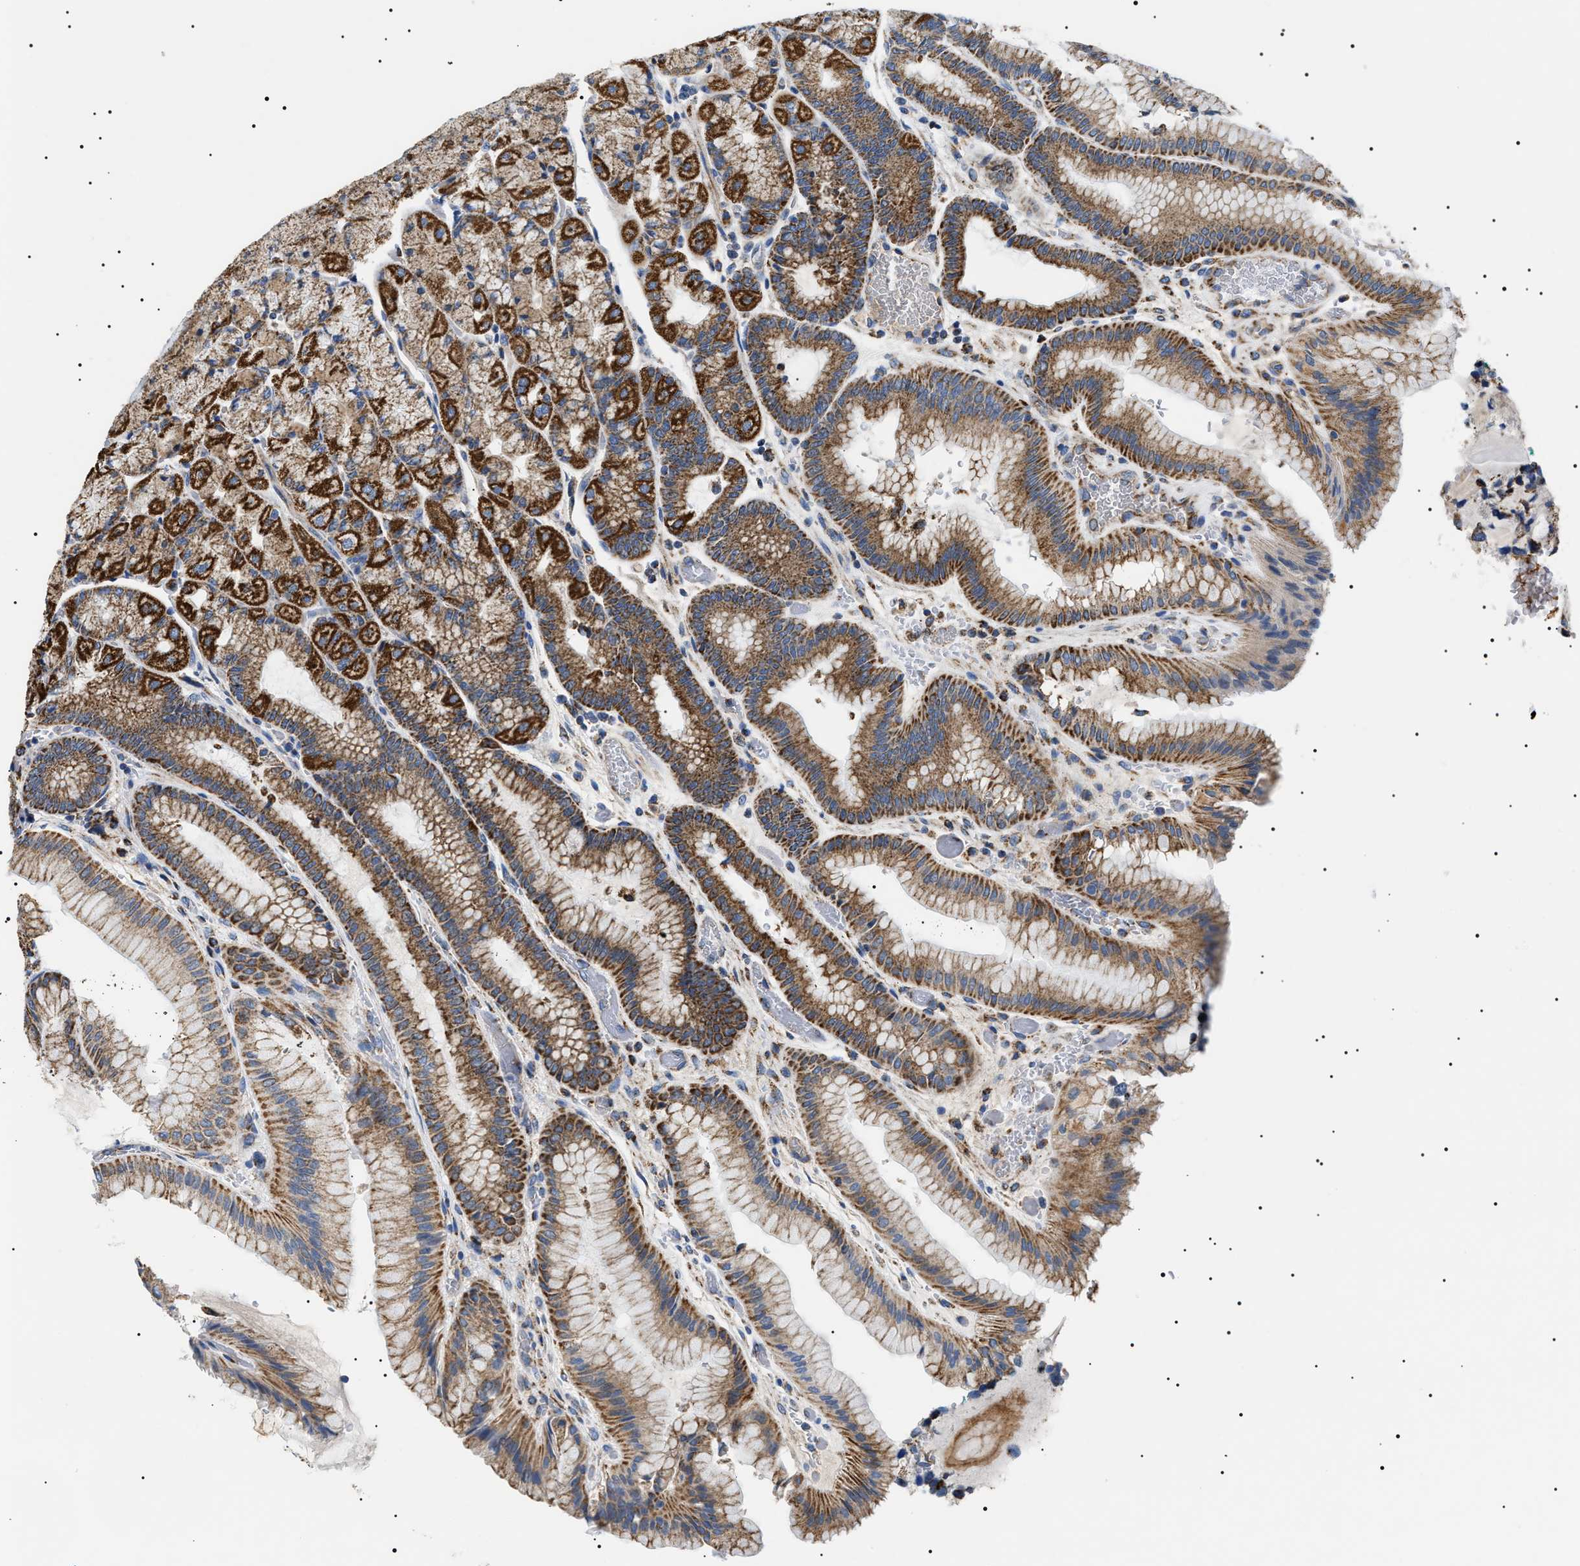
{"staining": {"intensity": "strong", "quantity": ">75%", "location": "cytoplasmic/membranous"}, "tissue": "stomach", "cell_type": "Glandular cells", "image_type": "normal", "snomed": [{"axis": "morphology", "description": "Normal tissue, NOS"}, {"axis": "morphology", "description": "Carcinoid, malignant, NOS"}, {"axis": "topography", "description": "Stomach, upper"}], "caption": "Stomach stained with immunohistochemistry demonstrates strong cytoplasmic/membranous staining in about >75% of glandular cells.", "gene": "OXSM", "patient": {"sex": "male", "age": 39}}